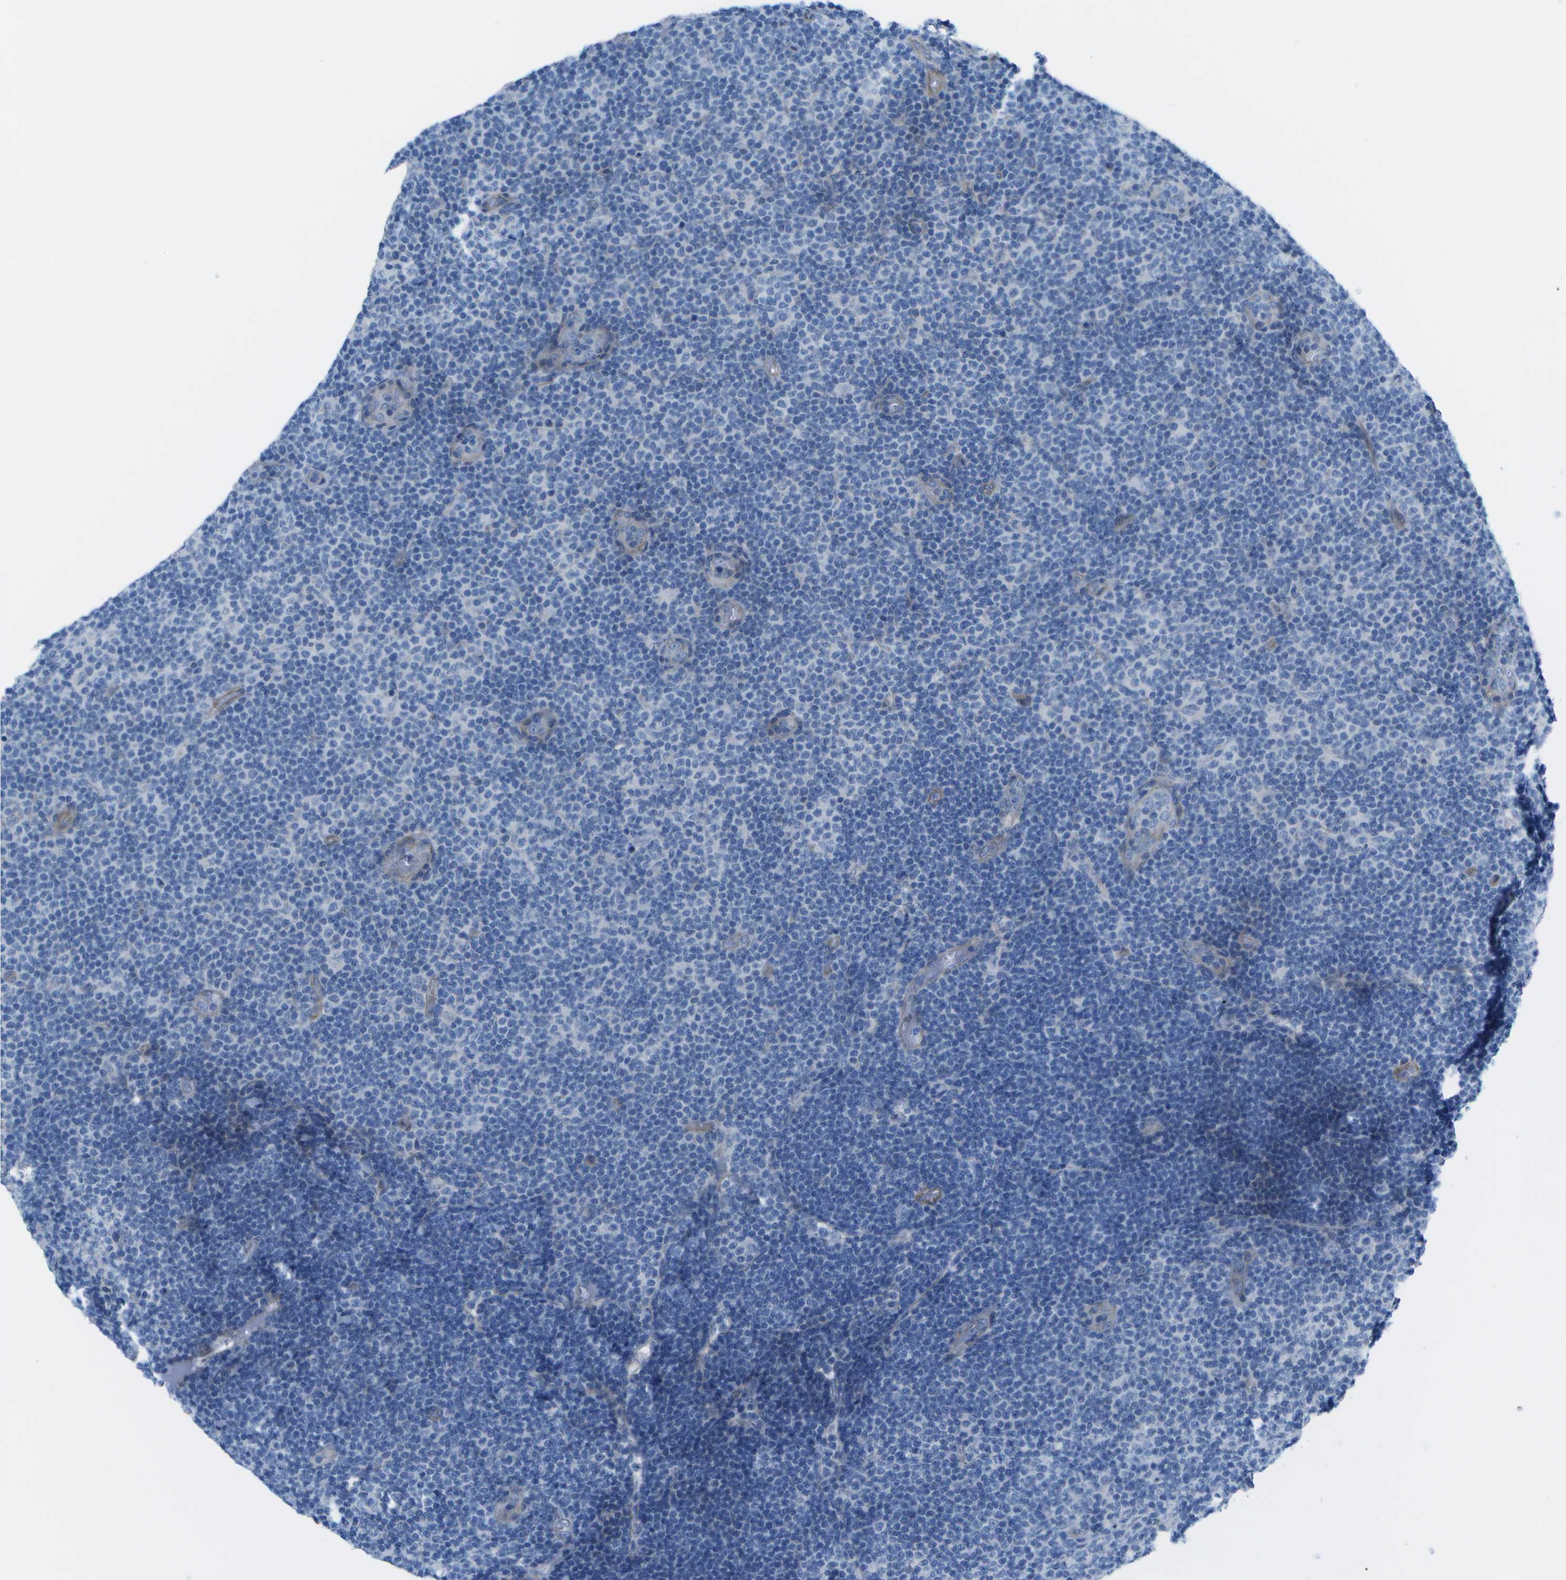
{"staining": {"intensity": "negative", "quantity": "none", "location": "none"}, "tissue": "lymphoma", "cell_type": "Tumor cells", "image_type": "cancer", "snomed": [{"axis": "morphology", "description": "Malignant lymphoma, non-Hodgkin's type, Low grade"}, {"axis": "topography", "description": "Lymph node"}], "caption": "This micrograph is of low-grade malignant lymphoma, non-Hodgkin's type stained with IHC to label a protein in brown with the nuclei are counter-stained blue. There is no expression in tumor cells.", "gene": "SORBS3", "patient": {"sex": "male", "age": 83}}